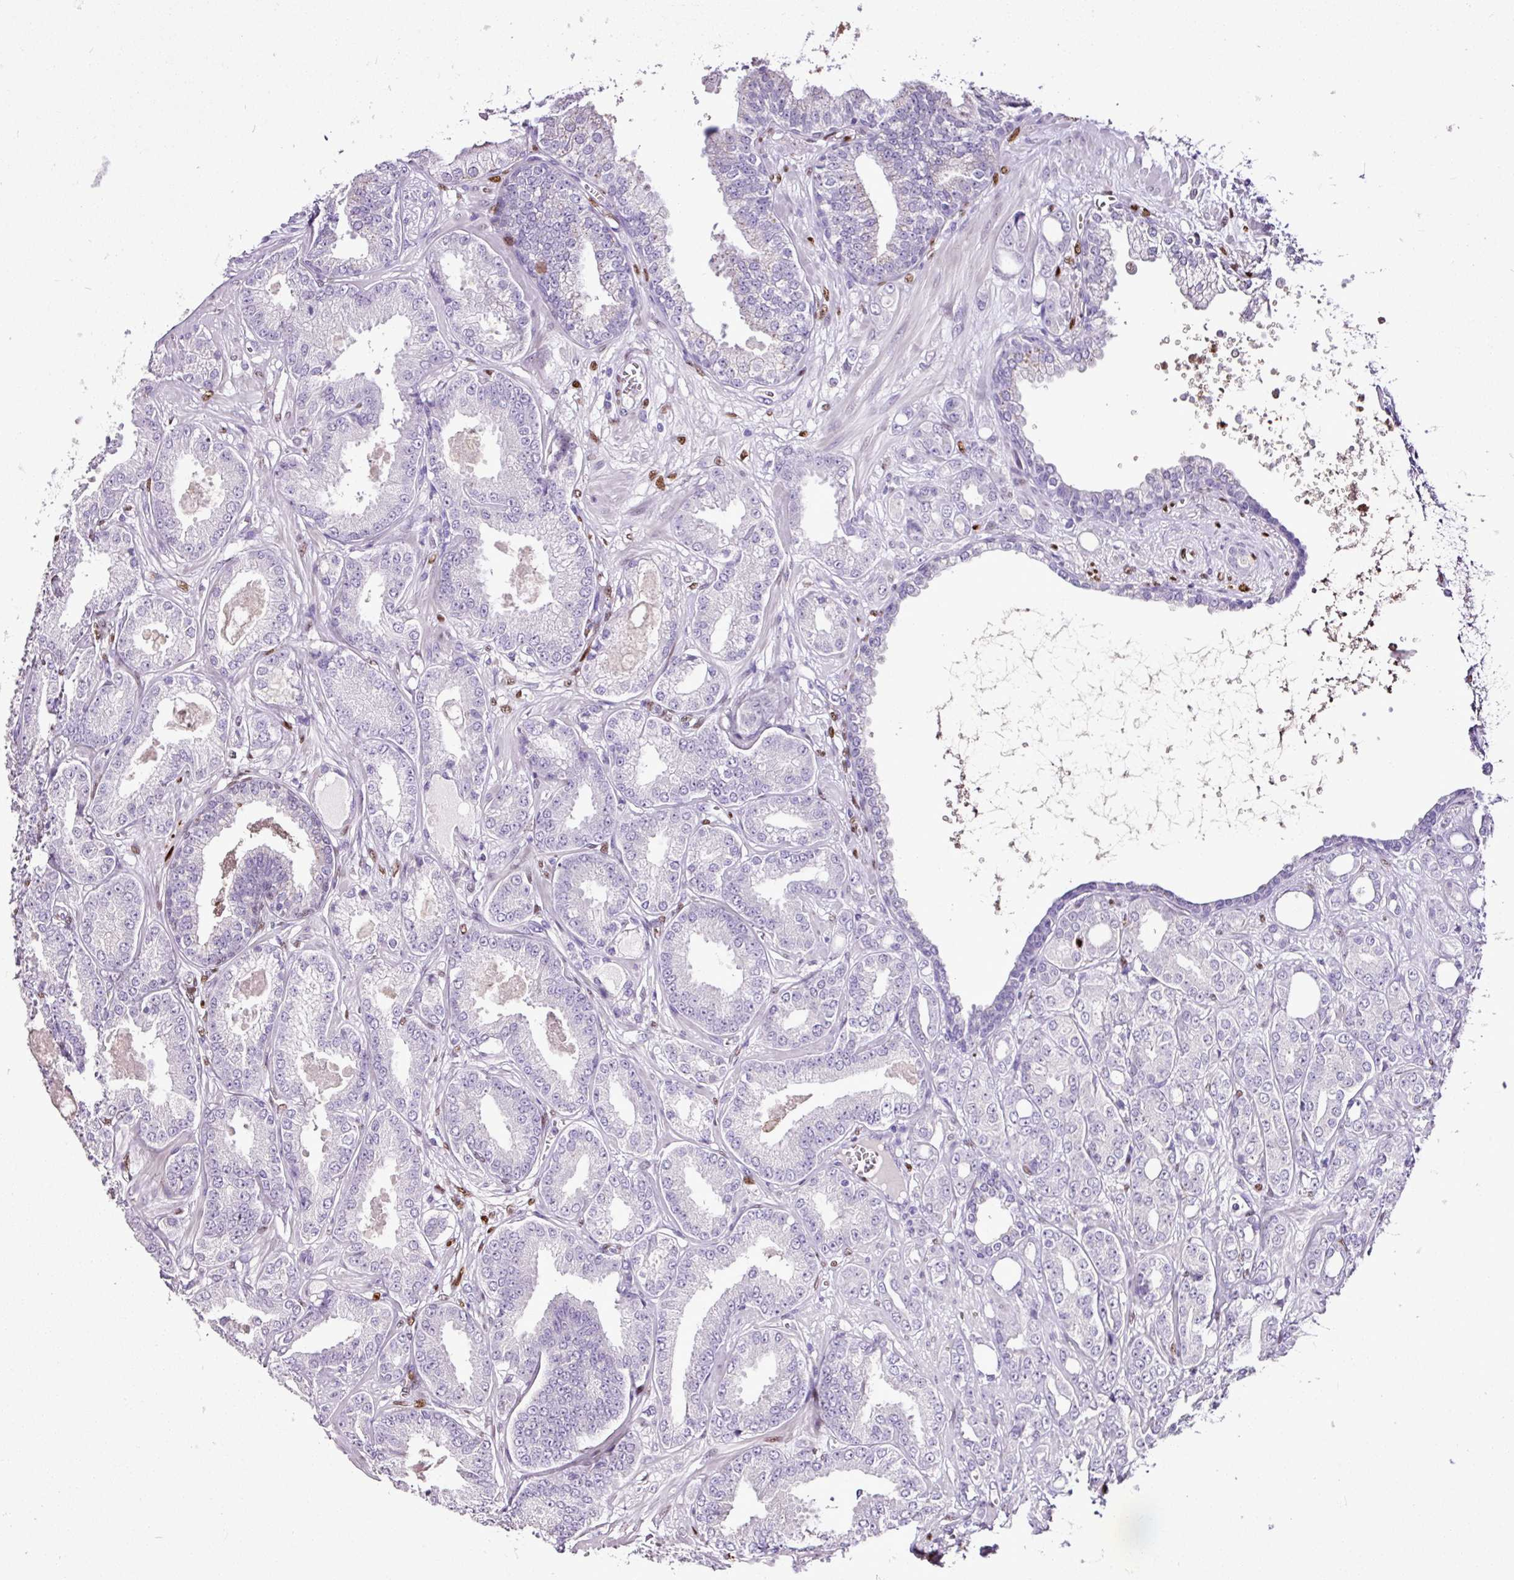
{"staining": {"intensity": "negative", "quantity": "none", "location": "none"}, "tissue": "prostate cancer", "cell_type": "Tumor cells", "image_type": "cancer", "snomed": [{"axis": "morphology", "description": "Adenocarcinoma, High grade"}, {"axis": "topography", "description": "Prostate"}], "caption": "DAB immunohistochemical staining of human prostate adenocarcinoma (high-grade) displays no significant positivity in tumor cells.", "gene": "ESR1", "patient": {"sex": "male", "age": 71}}